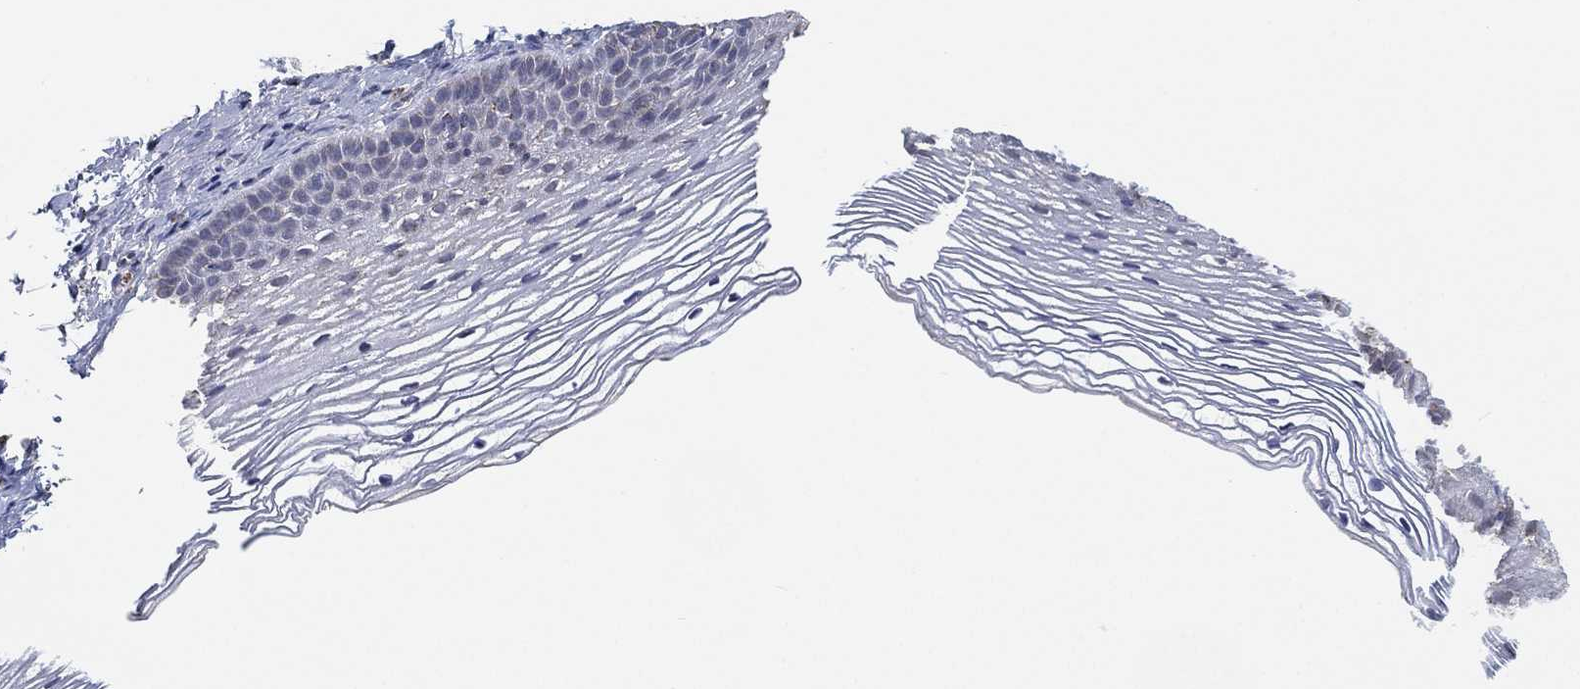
{"staining": {"intensity": "negative", "quantity": "none", "location": "none"}, "tissue": "cervix", "cell_type": "Squamous epithelial cells", "image_type": "normal", "snomed": [{"axis": "morphology", "description": "Normal tissue, NOS"}, {"axis": "topography", "description": "Cervix"}], "caption": "High magnification brightfield microscopy of unremarkable cervix stained with DAB (brown) and counterstained with hematoxylin (blue): squamous epithelial cells show no significant expression.", "gene": "INA", "patient": {"sex": "female", "age": 39}}